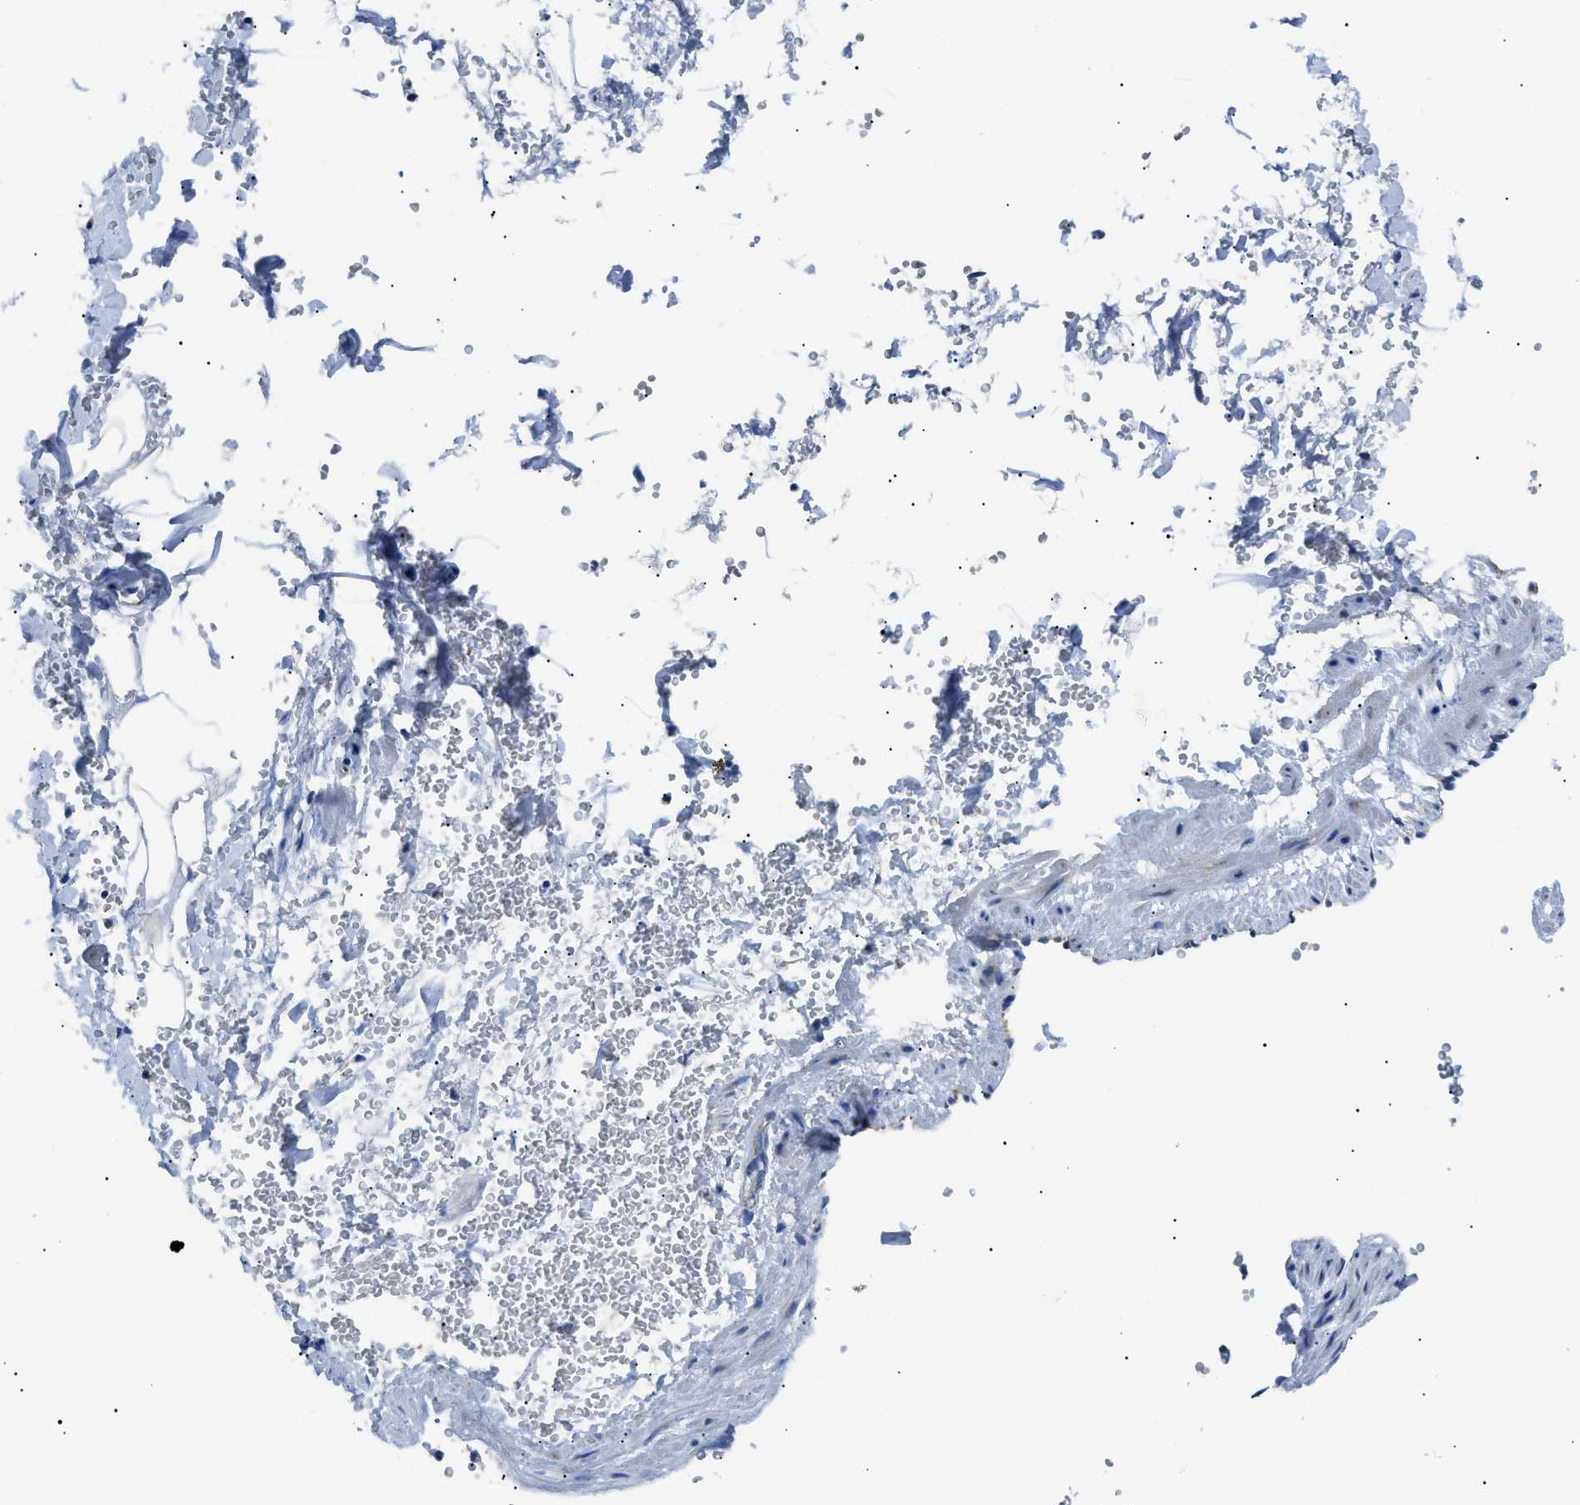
{"staining": {"intensity": "negative", "quantity": "none", "location": "none"}, "tissue": "adipose tissue", "cell_type": "Adipocytes", "image_type": "normal", "snomed": [{"axis": "morphology", "description": "Normal tissue, NOS"}, {"axis": "topography", "description": "Soft tissue"}, {"axis": "topography", "description": "Vascular tissue"}], "caption": "There is no significant positivity in adipocytes of adipose tissue. Brightfield microscopy of IHC stained with DAB (3,3'-diaminobenzidine) (brown) and hematoxylin (blue), captured at high magnification.", "gene": "PHB2", "patient": {"sex": "female", "age": 35}}